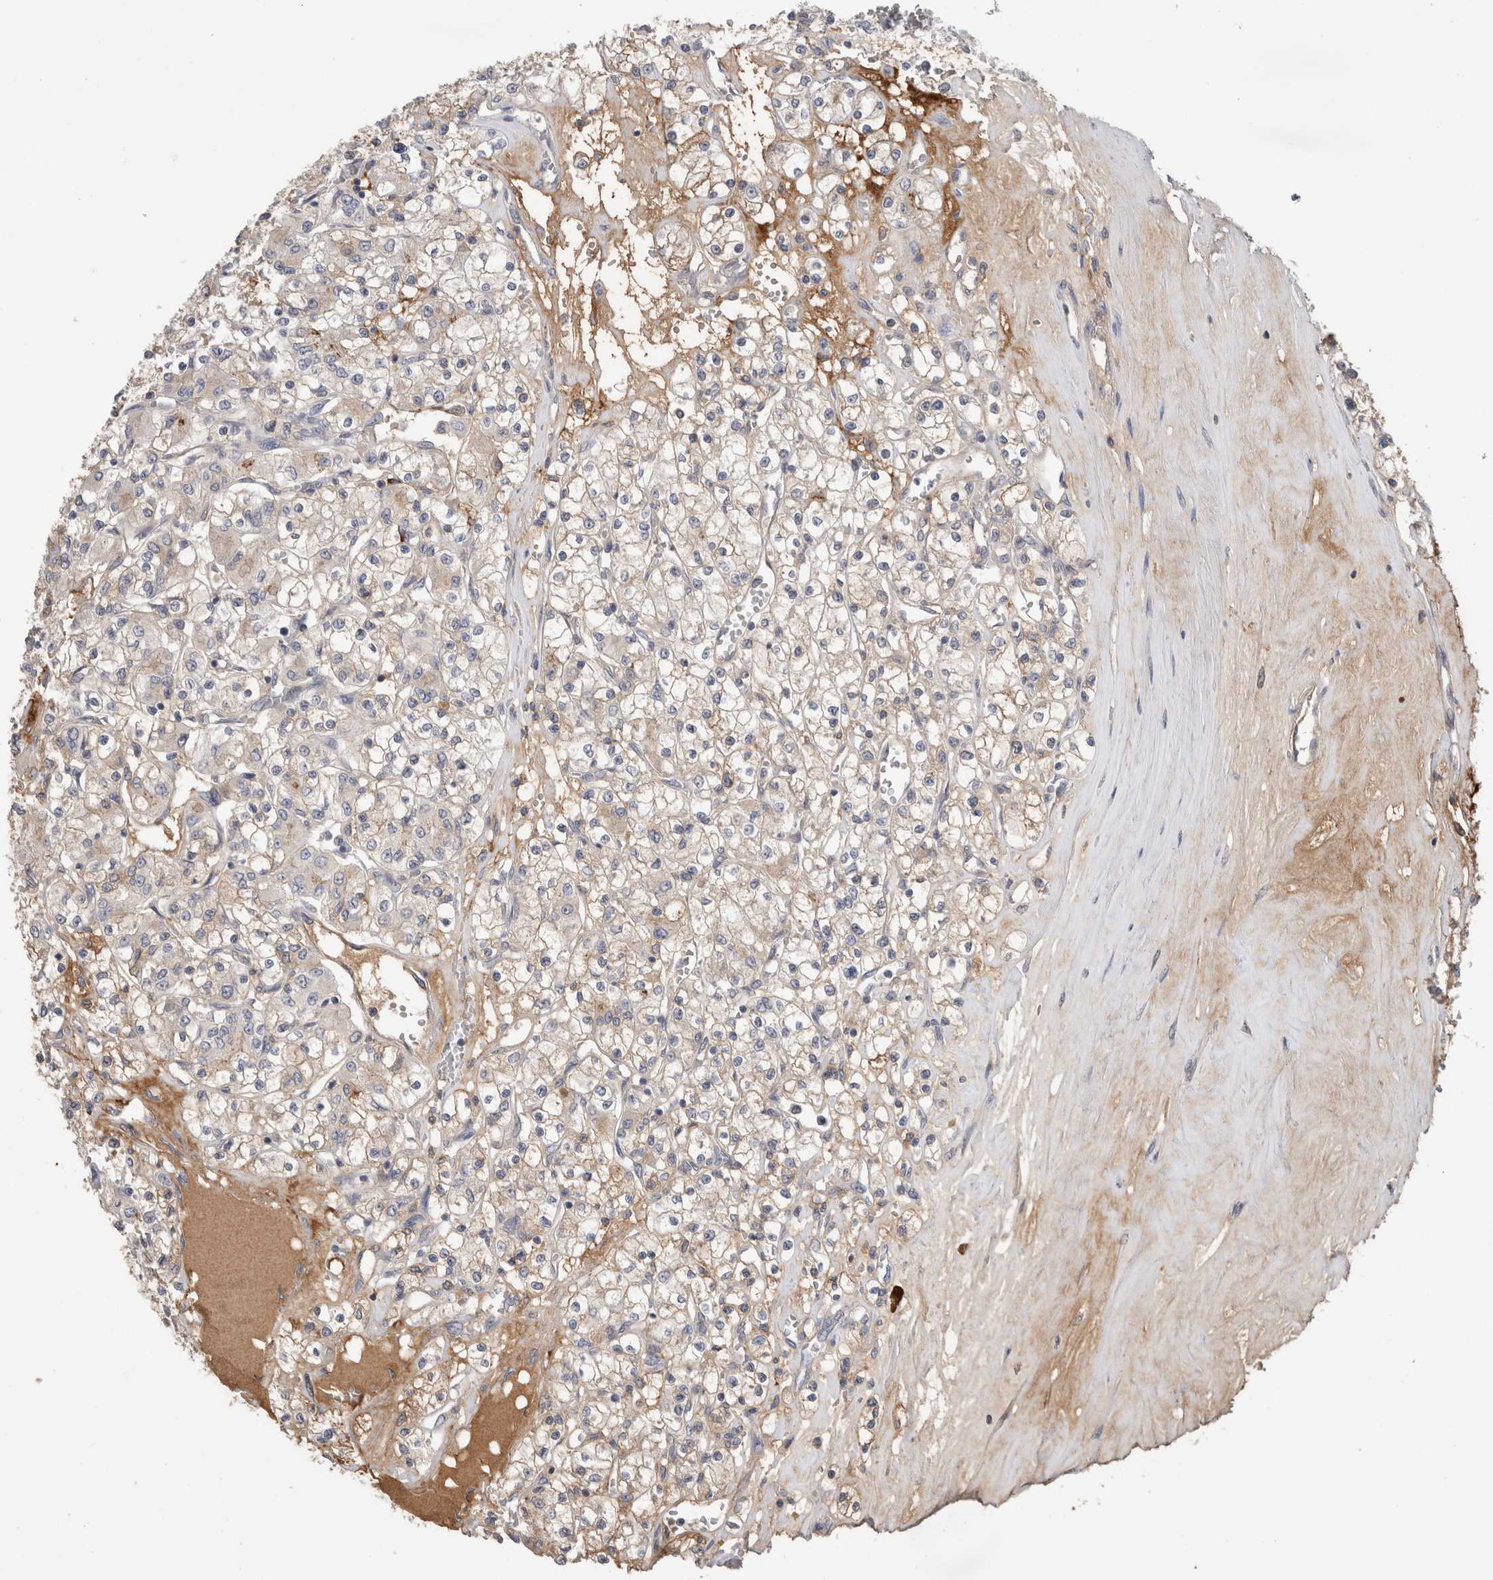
{"staining": {"intensity": "weak", "quantity": "25%-75%", "location": "cytoplasmic/membranous"}, "tissue": "renal cancer", "cell_type": "Tumor cells", "image_type": "cancer", "snomed": [{"axis": "morphology", "description": "Adenocarcinoma, NOS"}, {"axis": "topography", "description": "Kidney"}], "caption": "The immunohistochemical stain labels weak cytoplasmic/membranous expression in tumor cells of renal adenocarcinoma tissue.", "gene": "PPP3CC", "patient": {"sex": "female", "age": 59}}